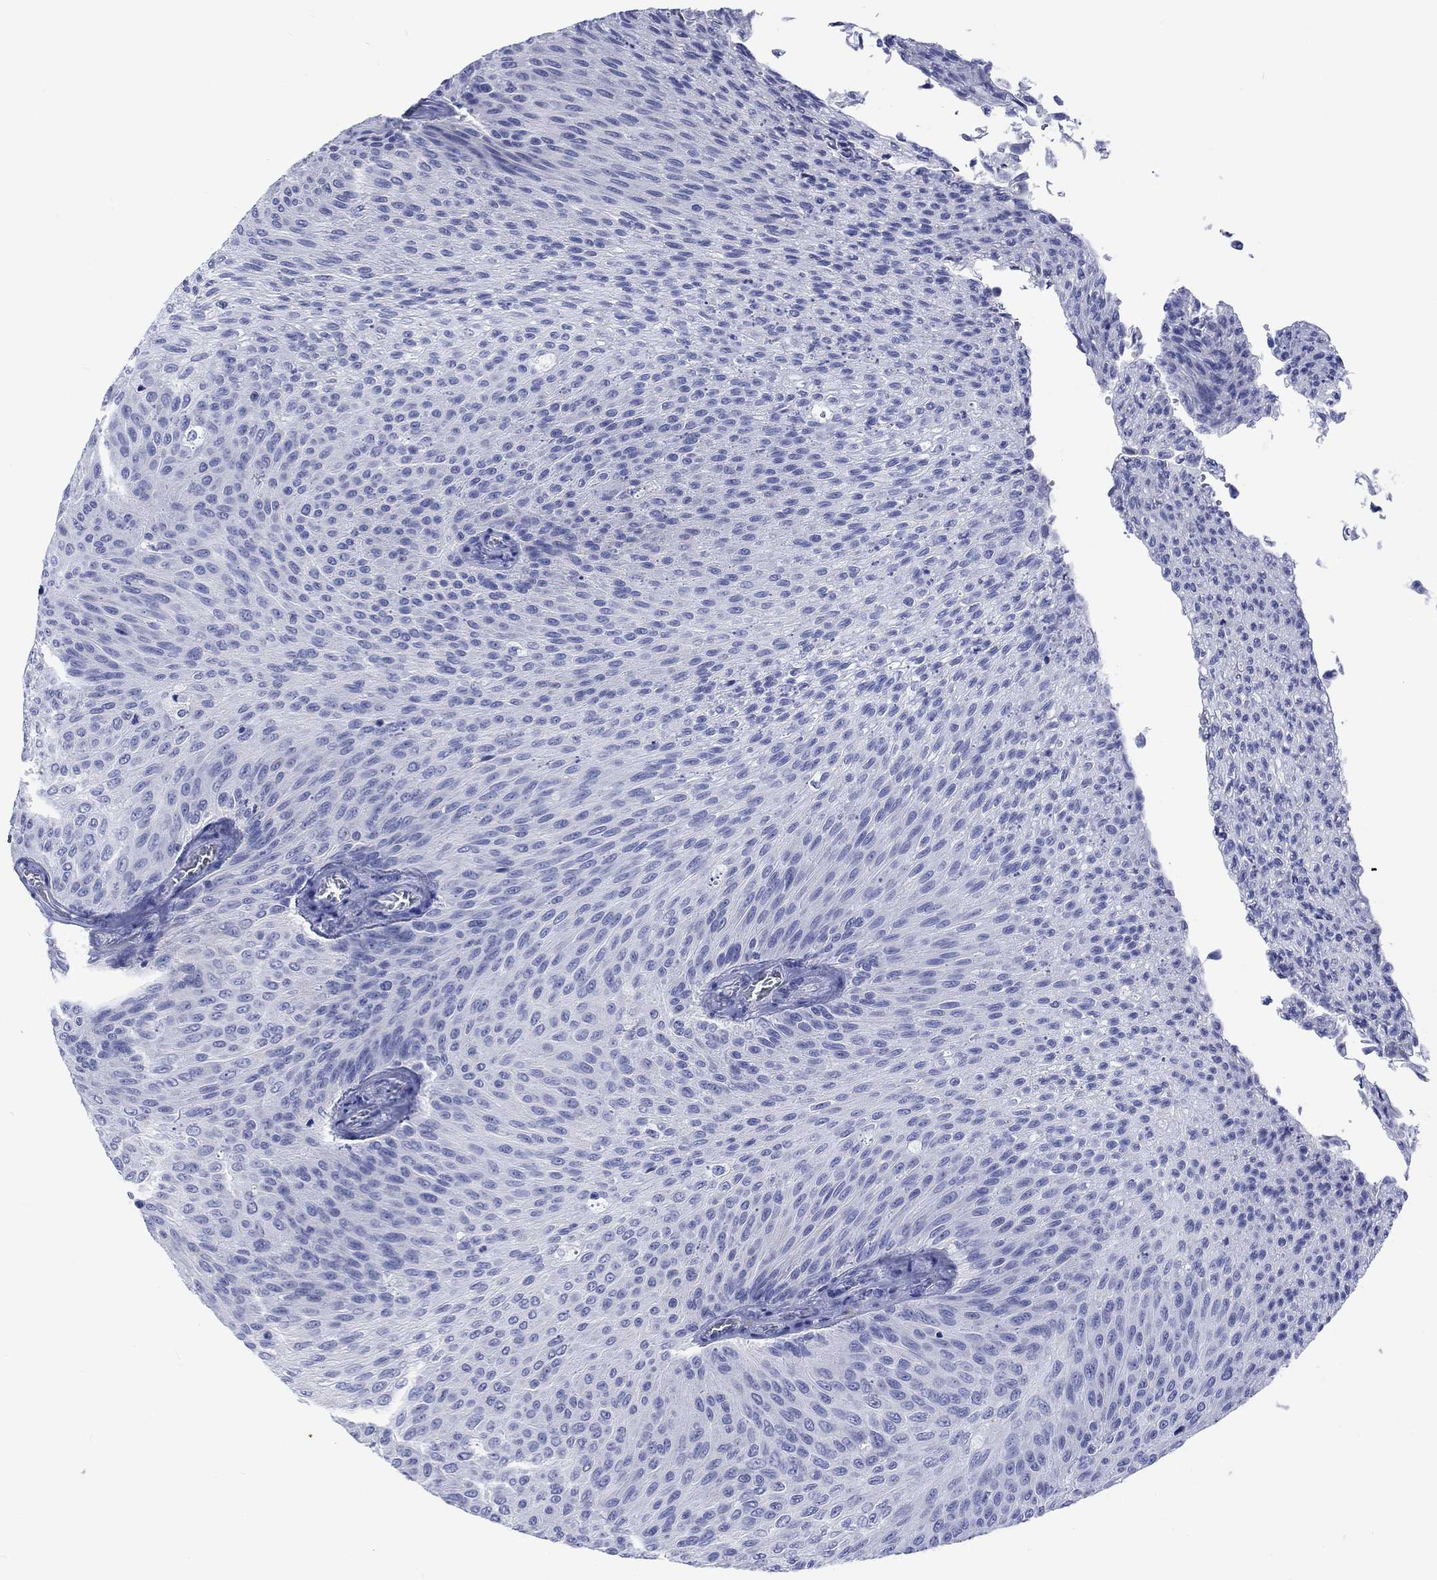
{"staining": {"intensity": "negative", "quantity": "none", "location": "none"}, "tissue": "urothelial cancer", "cell_type": "Tumor cells", "image_type": "cancer", "snomed": [{"axis": "morphology", "description": "Urothelial carcinoma, Low grade"}, {"axis": "topography", "description": "Ureter, NOS"}, {"axis": "topography", "description": "Urinary bladder"}], "caption": "This is a image of immunohistochemistry staining of urothelial cancer, which shows no expression in tumor cells.", "gene": "CACNG3", "patient": {"sex": "male", "age": 78}}